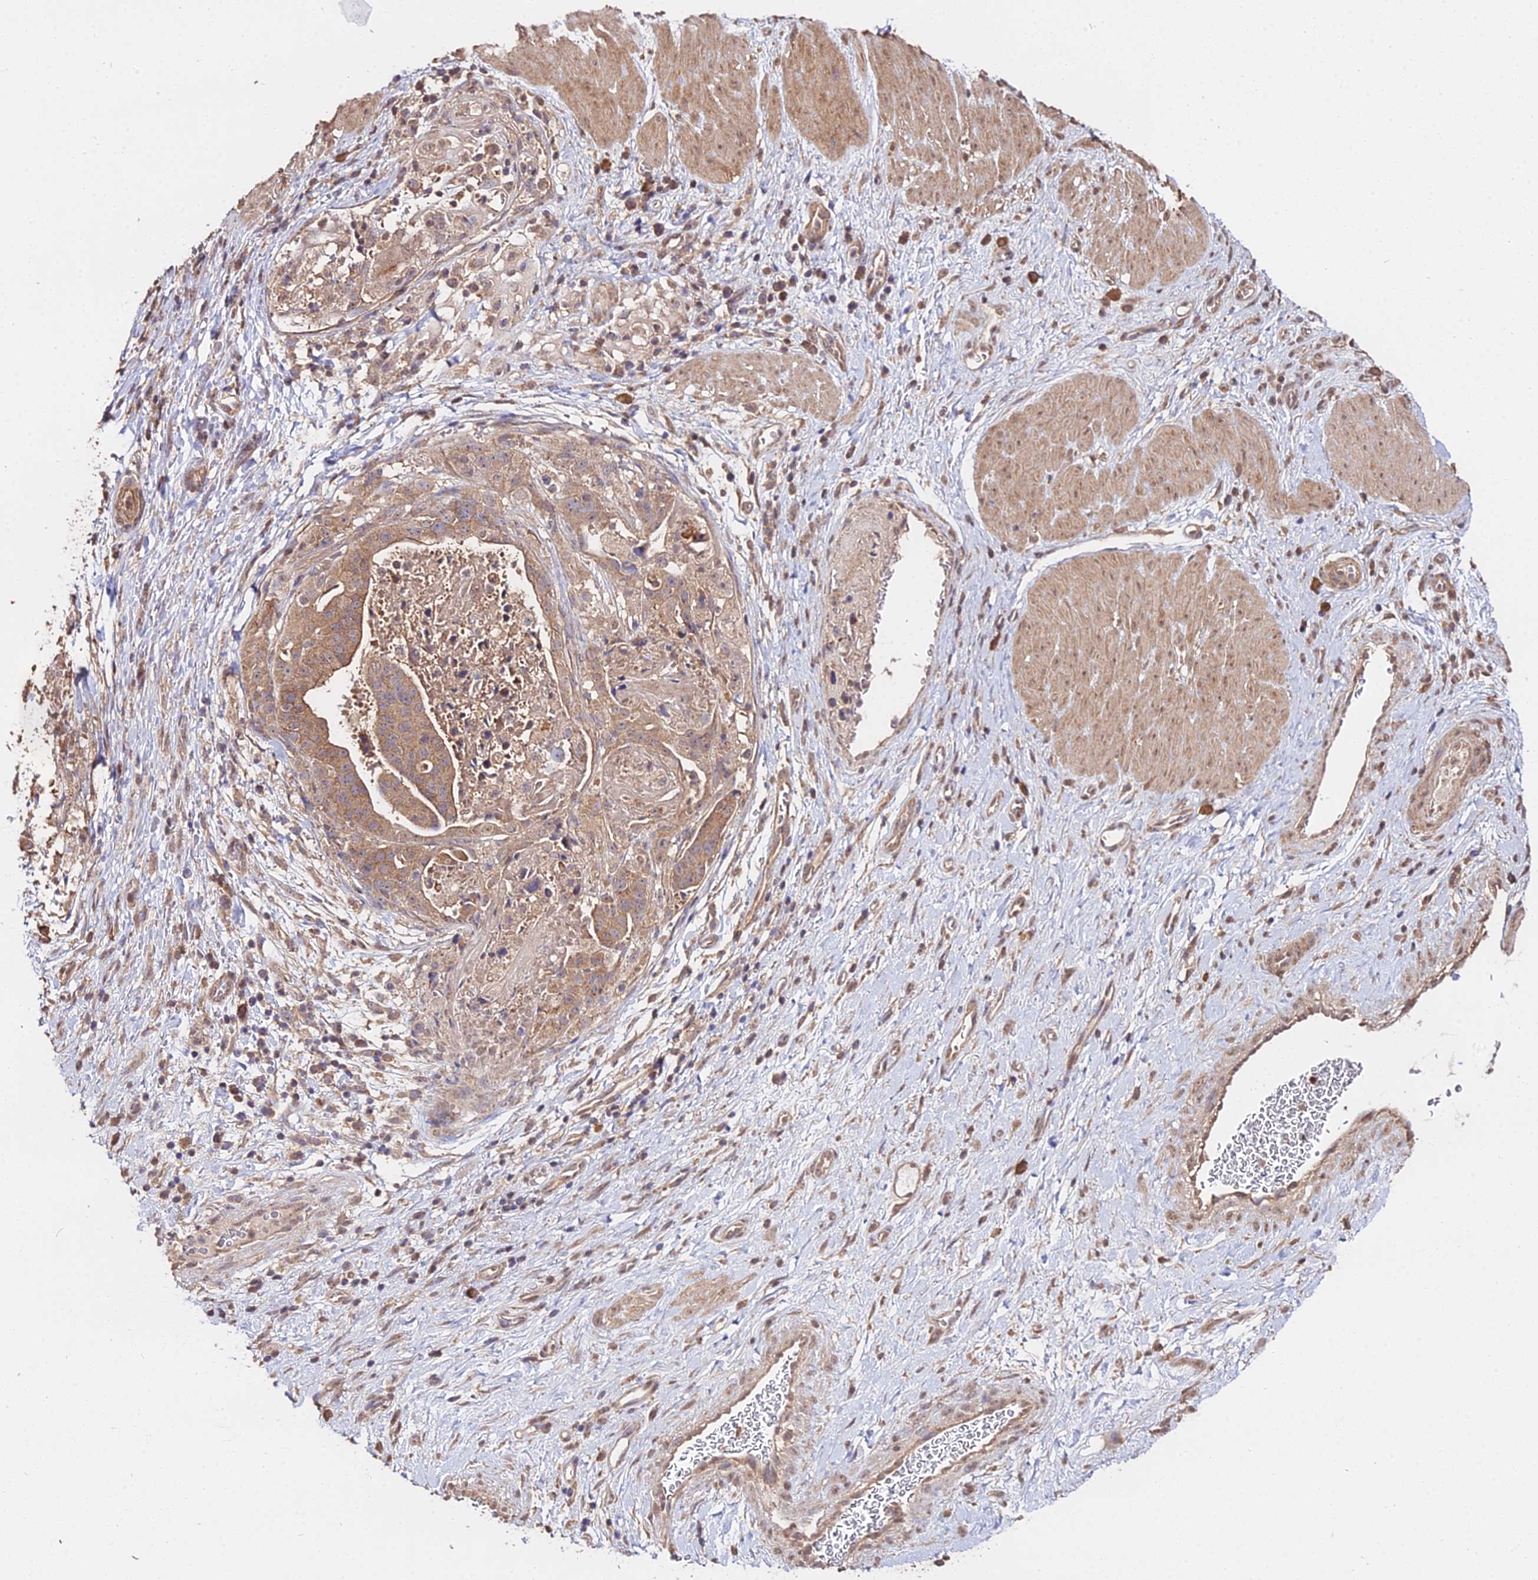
{"staining": {"intensity": "moderate", "quantity": ">75%", "location": "cytoplasmic/membranous"}, "tissue": "stomach cancer", "cell_type": "Tumor cells", "image_type": "cancer", "snomed": [{"axis": "morphology", "description": "Adenocarcinoma, NOS"}, {"axis": "topography", "description": "Stomach"}], "caption": "Immunohistochemical staining of human stomach adenocarcinoma reveals medium levels of moderate cytoplasmic/membranous protein positivity in about >75% of tumor cells.", "gene": "METTL13", "patient": {"sex": "male", "age": 48}}